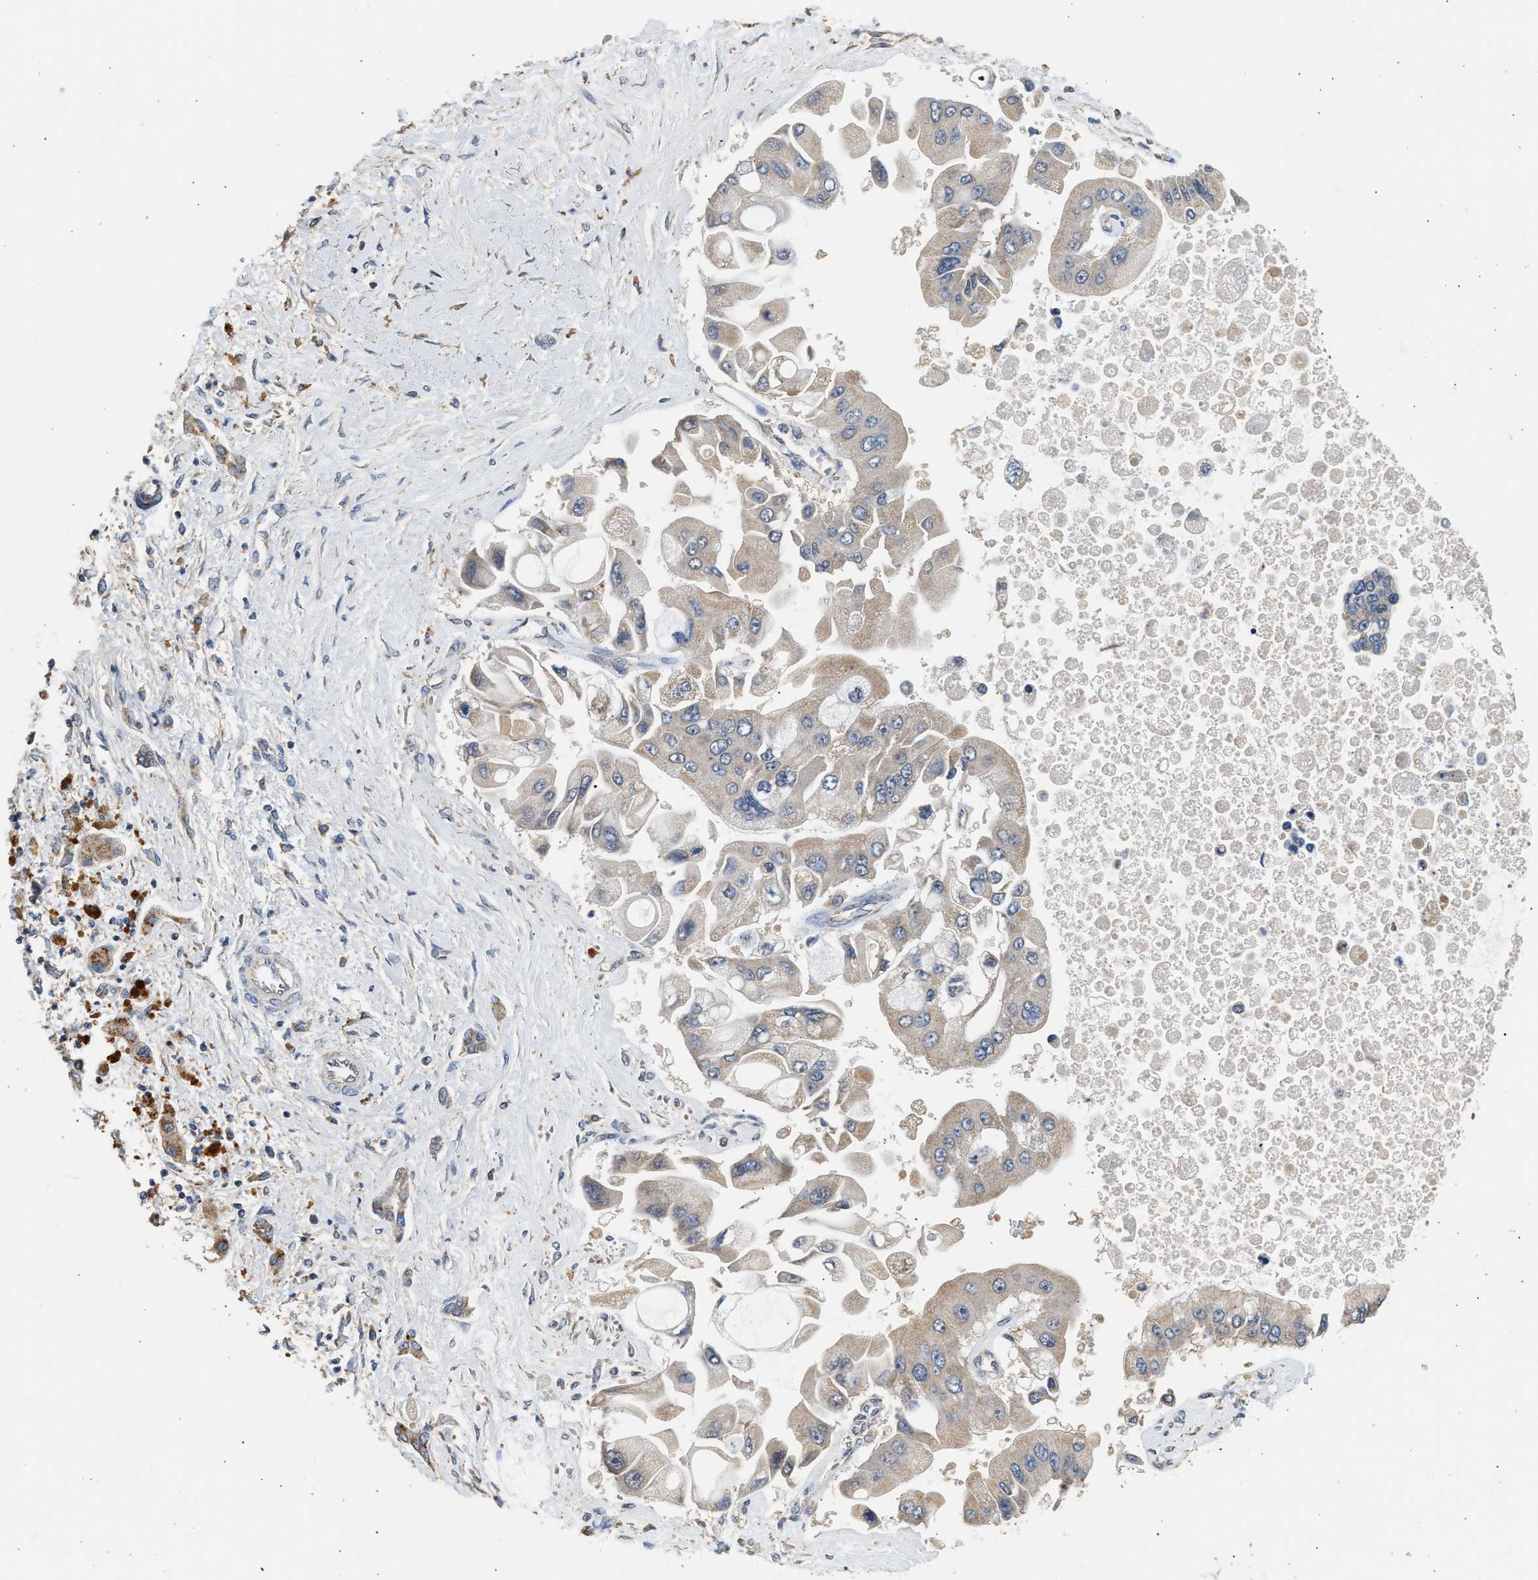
{"staining": {"intensity": "weak", "quantity": ">75%", "location": "cytoplasmic/membranous"}, "tissue": "liver cancer", "cell_type": "Tumor cells", "image_type": "cancer", "snomed": [{"axis": "morphology", "description": "Cholangiocarcinoma"}, {"axis": "topography", "description": "Liver"}], "caption": "This is an image of immunohistochemistry (IHC) staining of liver cancer, which shows weak staining in the cytoplasmic/membranous of tumor cells.", "gene": "WDR31", "patient": {"sex": "male", "age": 50}}